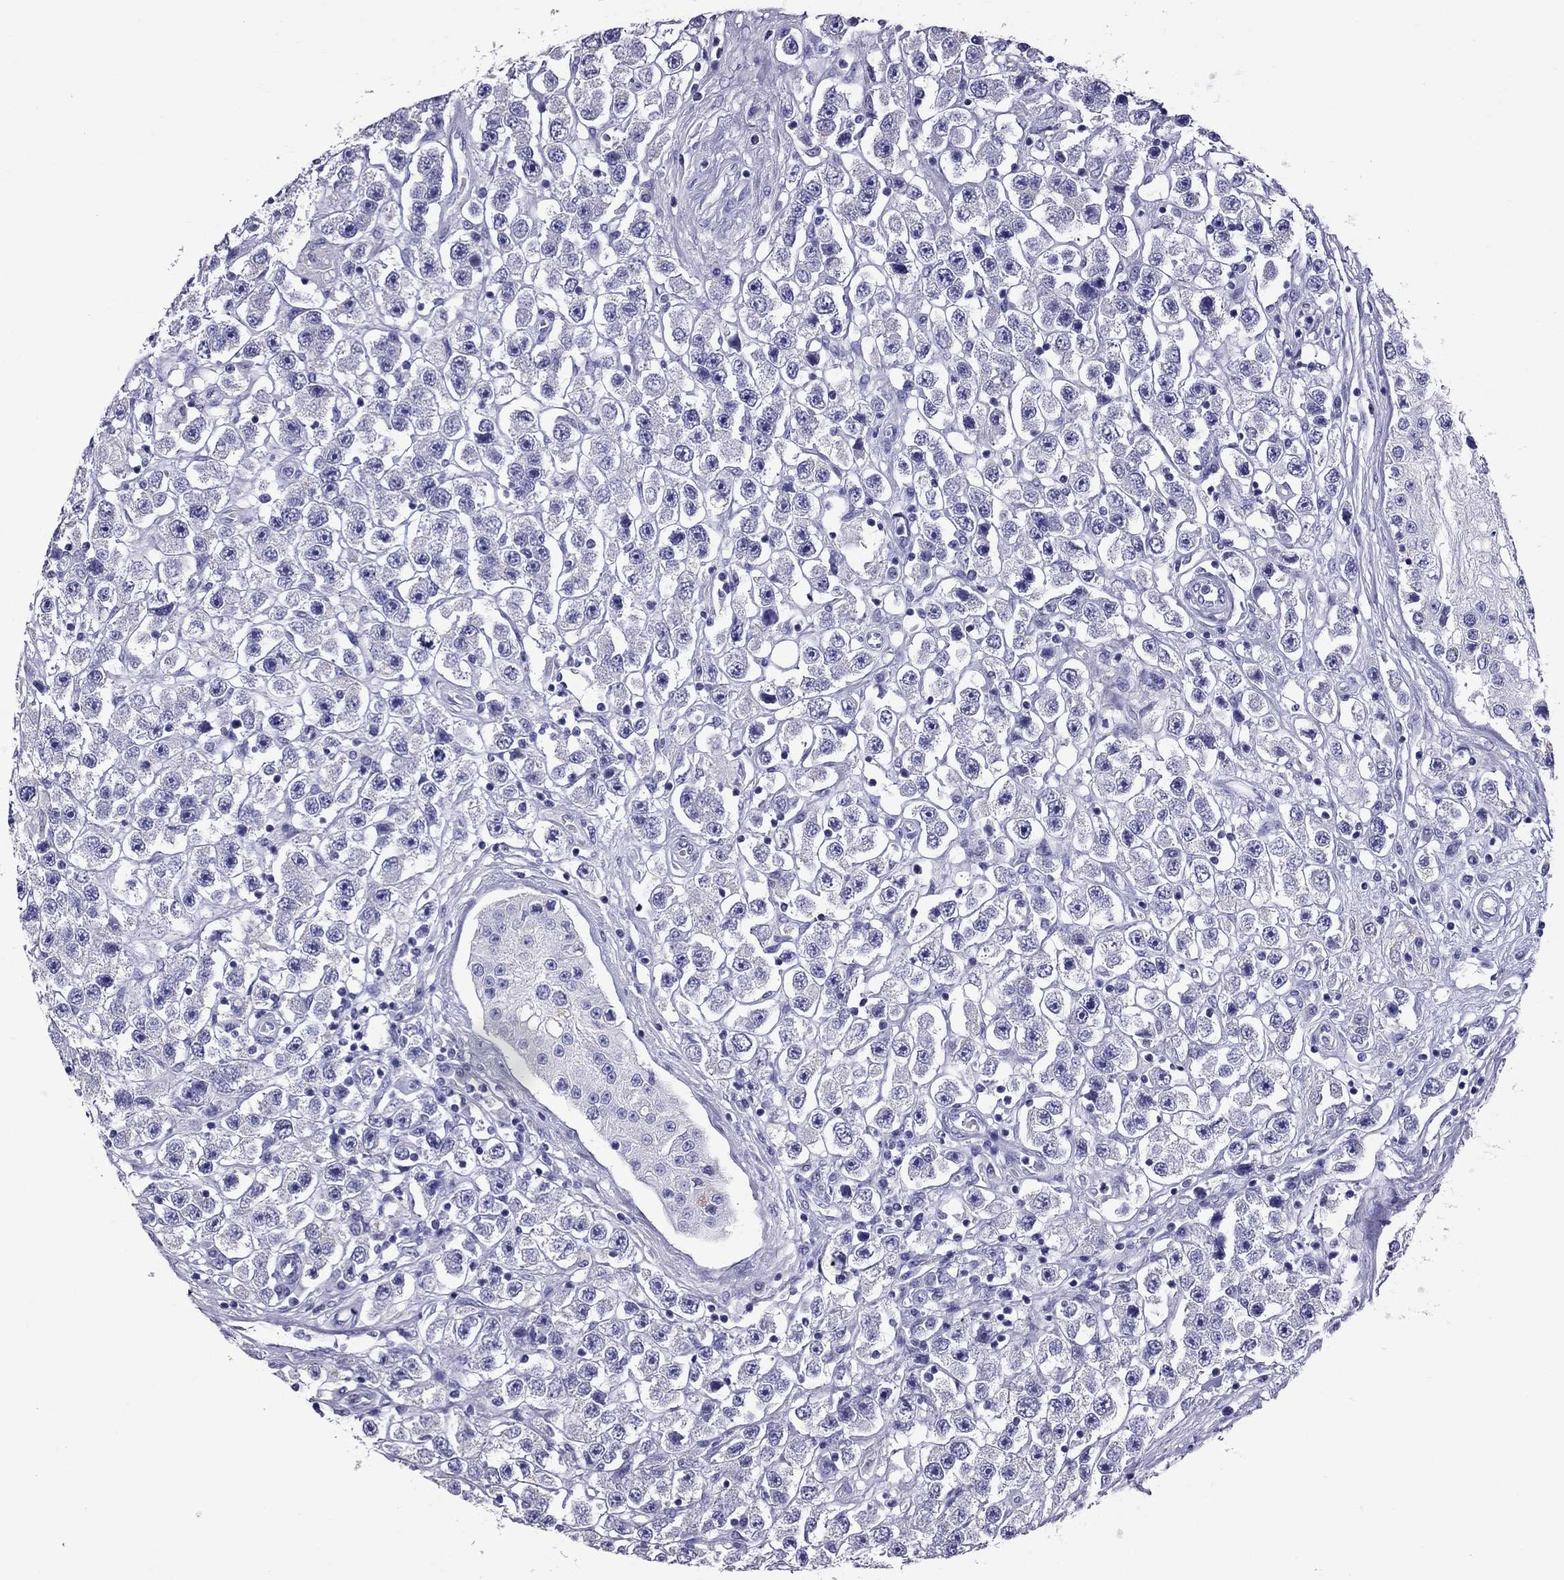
{"staining": {"intensity": "negative", "quantity": "none", "location": "none"}, "tissue": "testis cancer", "cell_type": "Tumor cells", "image_type": "cancer", "snomed": [{"axis": "morphology", "description": "Seminoma, NOS"}, {"axis": "topography", "description": "Testis"}], "caption": "Histopathology image shows no significant protein expression in tumor cells of testis cancer. (Stains: DAB immunohistochemistry (IHC) with hematoxylin counter stain, Microscopy: brightfield microscopy at high magnification).", "gene": "TTLL13", "patient": {"sex": "male", "age": 45}}